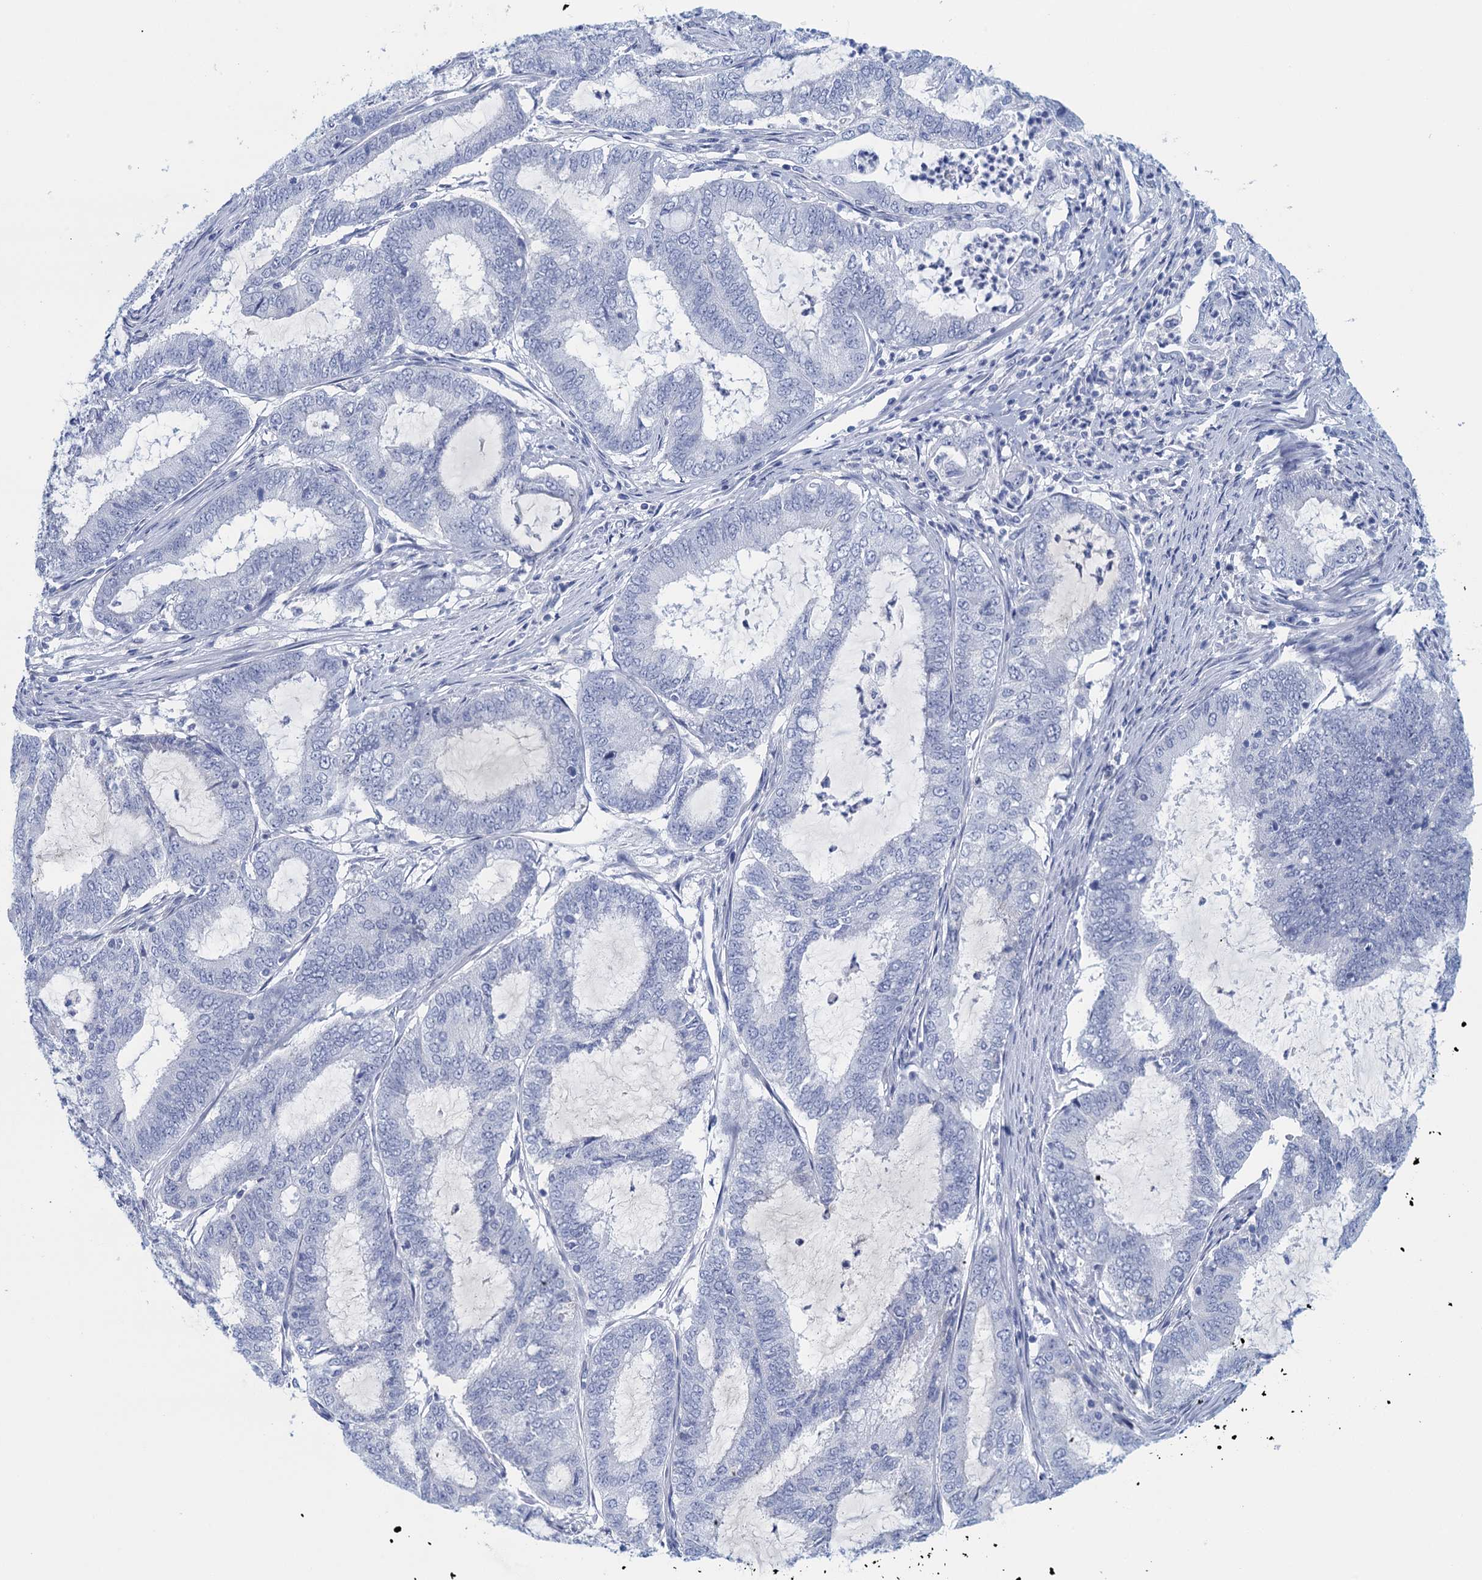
{"staining": {"intensity": "negative", "quantity": "none", "location": "none"}, "tissue": "endometrial cancer", "cell_type": "Tumor cells", "image_type": "cancer", "snomed": [{"axis": "morphology", "description": "Adenocarcinoma, NOS"}, {"axis": "topography", "description": "Endometrium"}], "caption": "Micrograph shows no significant protein expression in tumor cells of endometrial adenocarcinoma.", "gene": "CYP51A1", "patient": {"sex": "female", "age": 51}}